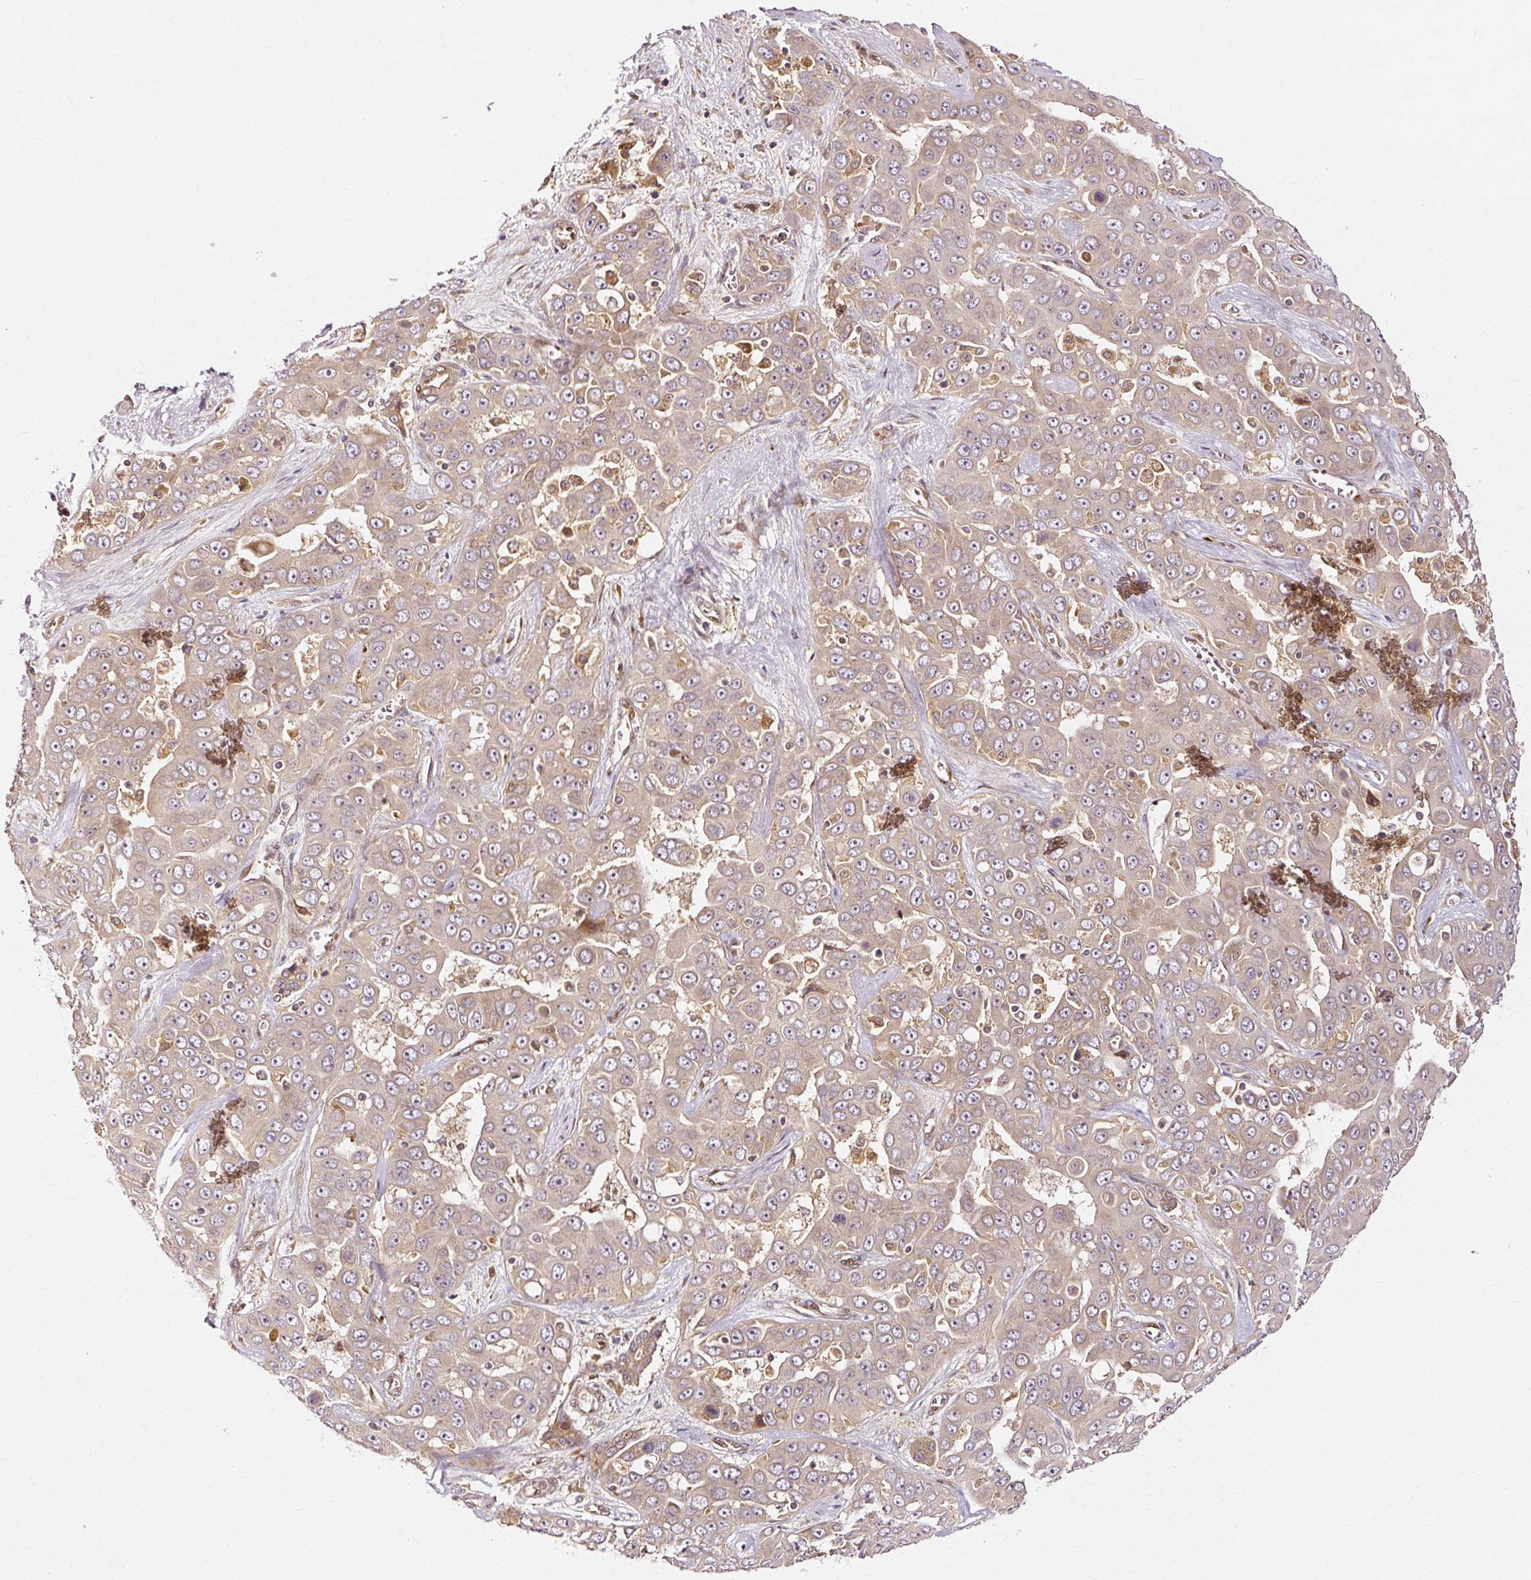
{"staining": {"intensity": "weak", "quantity": "25%-75%", "location": "cytoplasmic/membranous"}, "tissue": "liver cancer", "cell_type": "Tumor cells", "image_type": "cancer", "snomed": [{"axis": "morphology", "description": "Cholangiocarcinoma"}, {"axis": "topography", "description": "Liver"}], "caption": "A low amount of weak cytoplasmic/membranous staining is present in about 25%-75% of tumor cells in cholangiocarcinoma (liver) tissue. The protein of interest is shown in brown color, while the nuclei are stained blue.", "gene": "NAPA", "patient": {"sex": "female", "age": 52}}